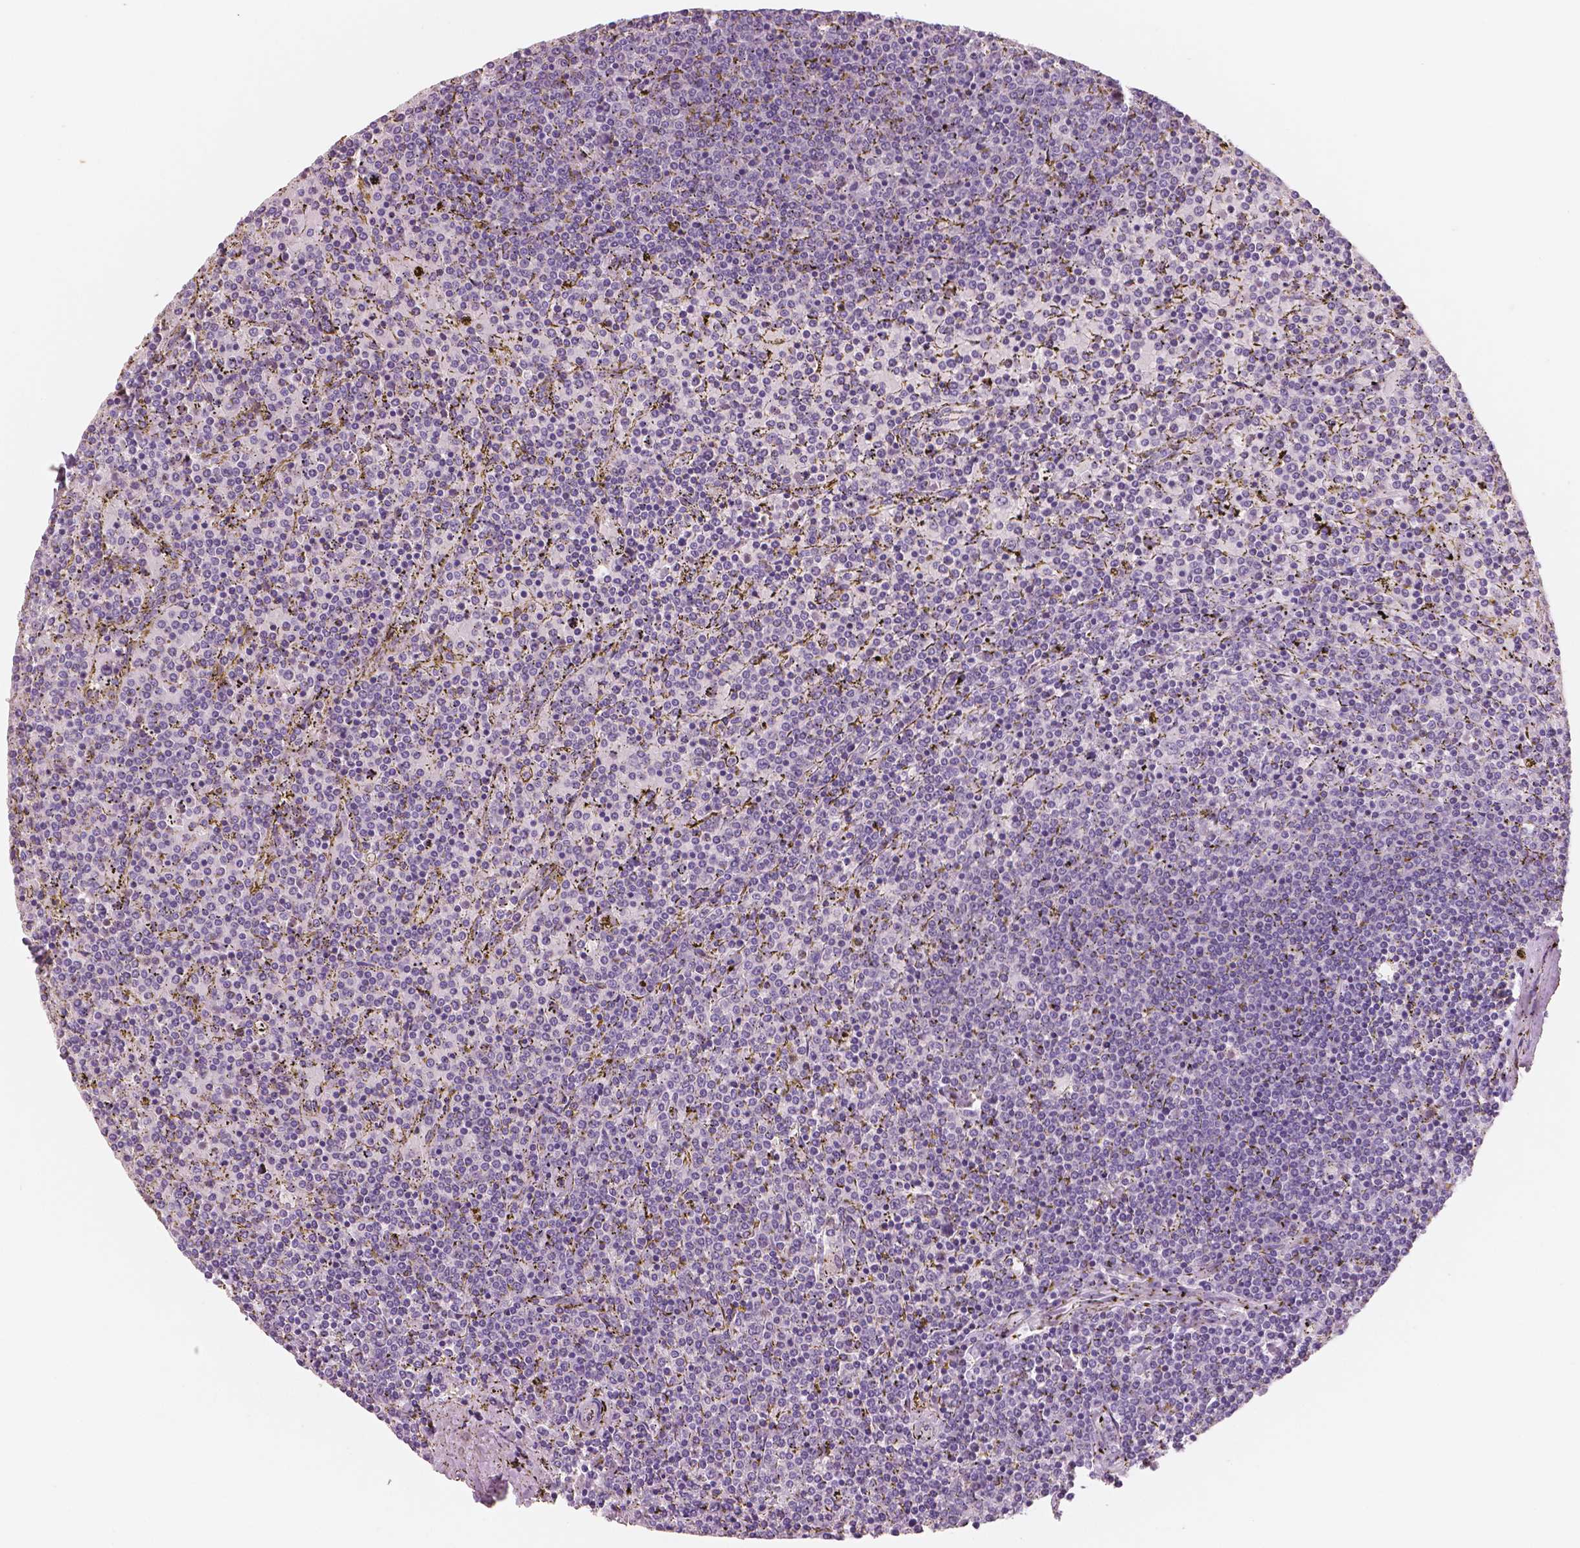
{"staining": {"intensity": "negative", "quantity": "none", "location": "none"}, "tissue": "lymphoma", "cell_type": "Tumor cells", "image_type": "cancer", "snomed": [{"axis": "morphology", "description": "Malignant lymphoma, non-Hodgkin's type, Low grade"}, {"axis": "topography", "description": "Spleen"}], "caption": "Immunohistochemistry of human low-grade malignant lymphoma, non-Hodgkin's type displays no staining in tumor cells.", "gene": "NECAB1", "patient": {"sex": "female", "age": 77}}